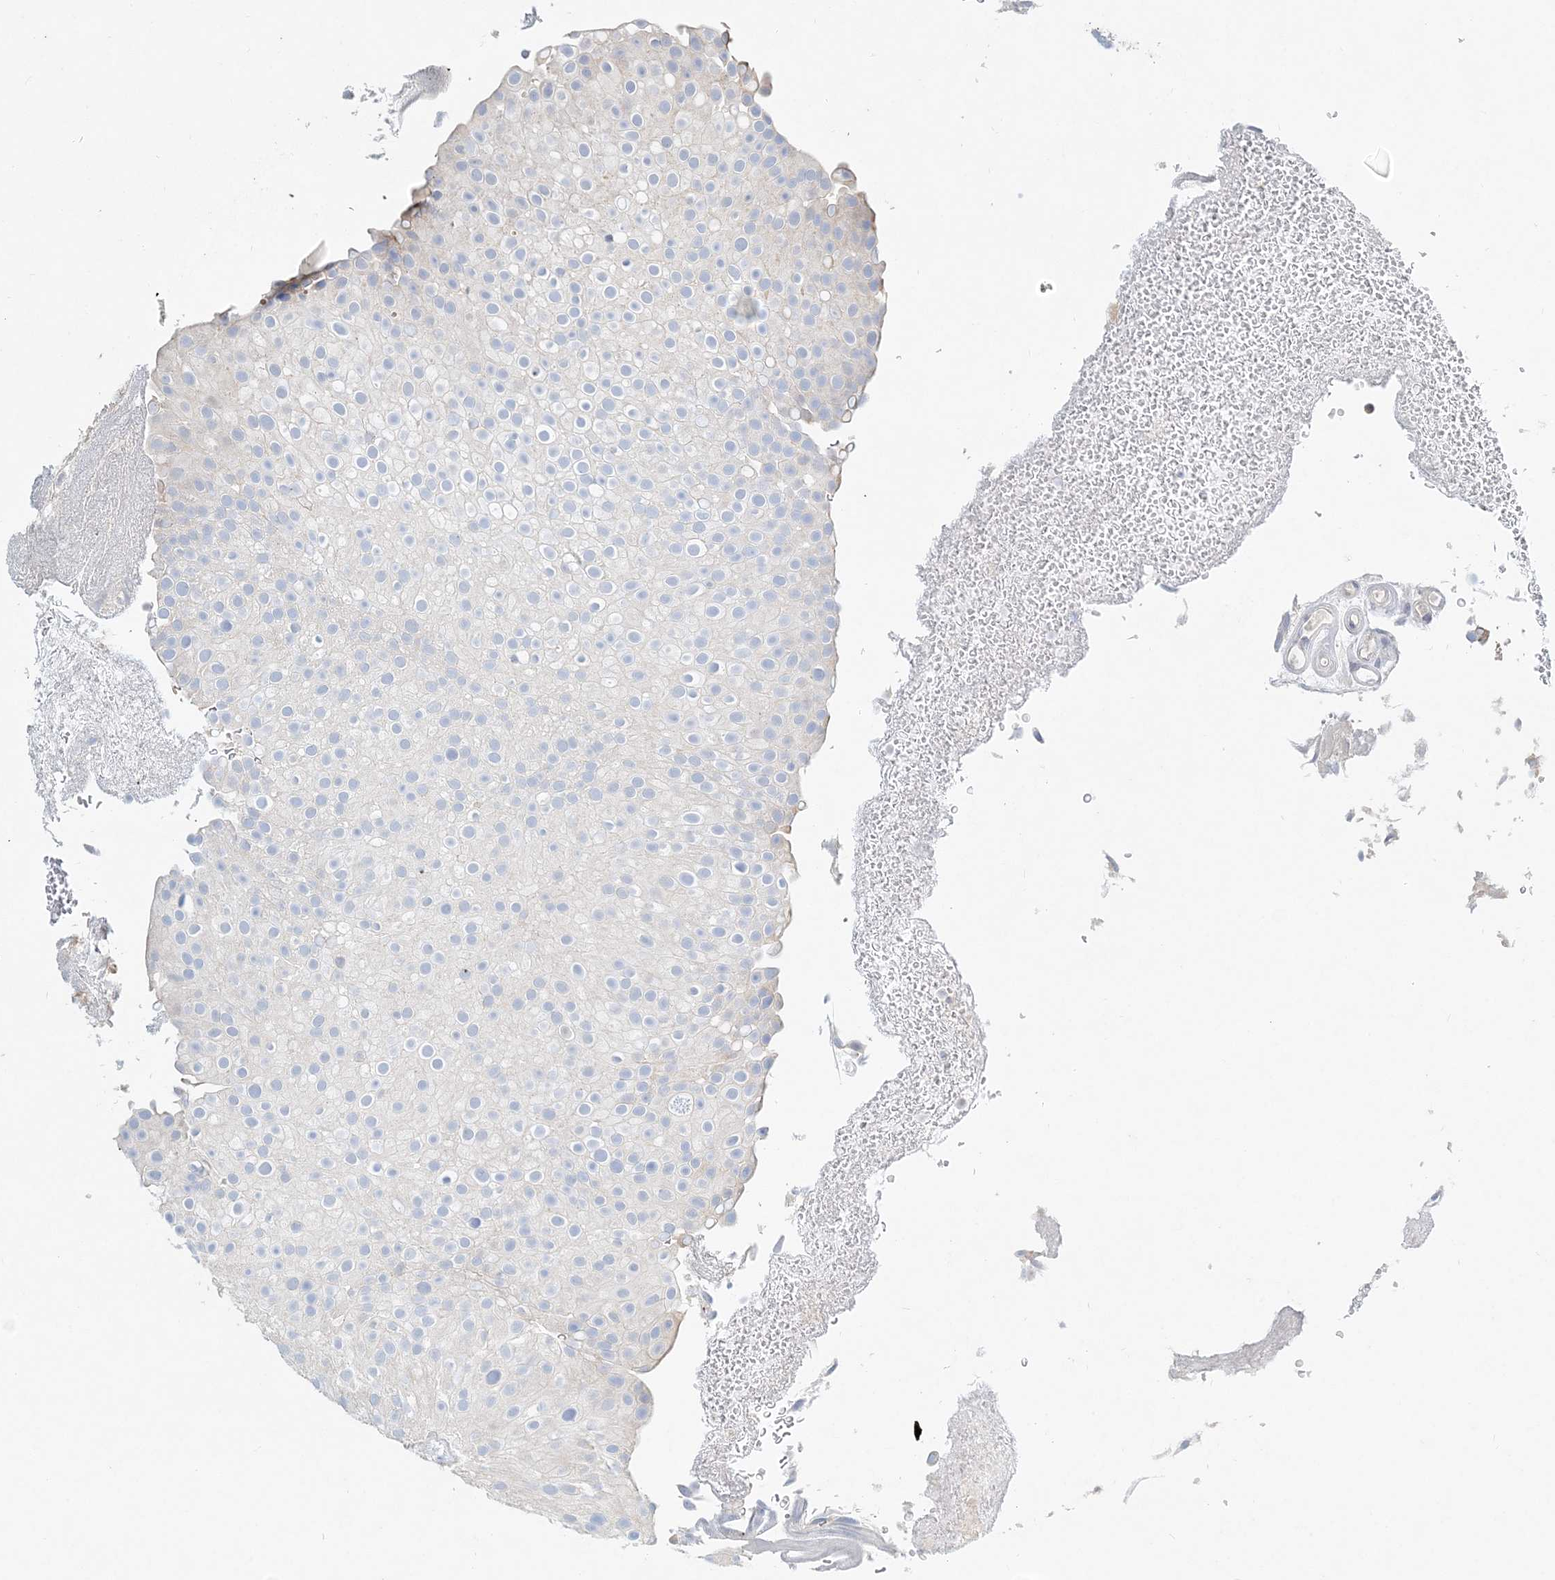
{"staining": {"intensity": "negative", "quantity": "none", "location": "none"}, "tissue": "urothelial cancer", "cell_type": "Tumor cells", "image_type": "cancer", "snomed": [{"axis": "morphology", "description": "Urothelial carcinoma, Low grade"}, {"axis": "topography", "description": "Urinary bladder"}], "caption": "Immunohistochemistry (IHC) of human low-grade urothelial carcinoma demonstrates no expression in tumor cells.", "gene": "CXXC5", "patient": {"sex": "male", "age": 78}}